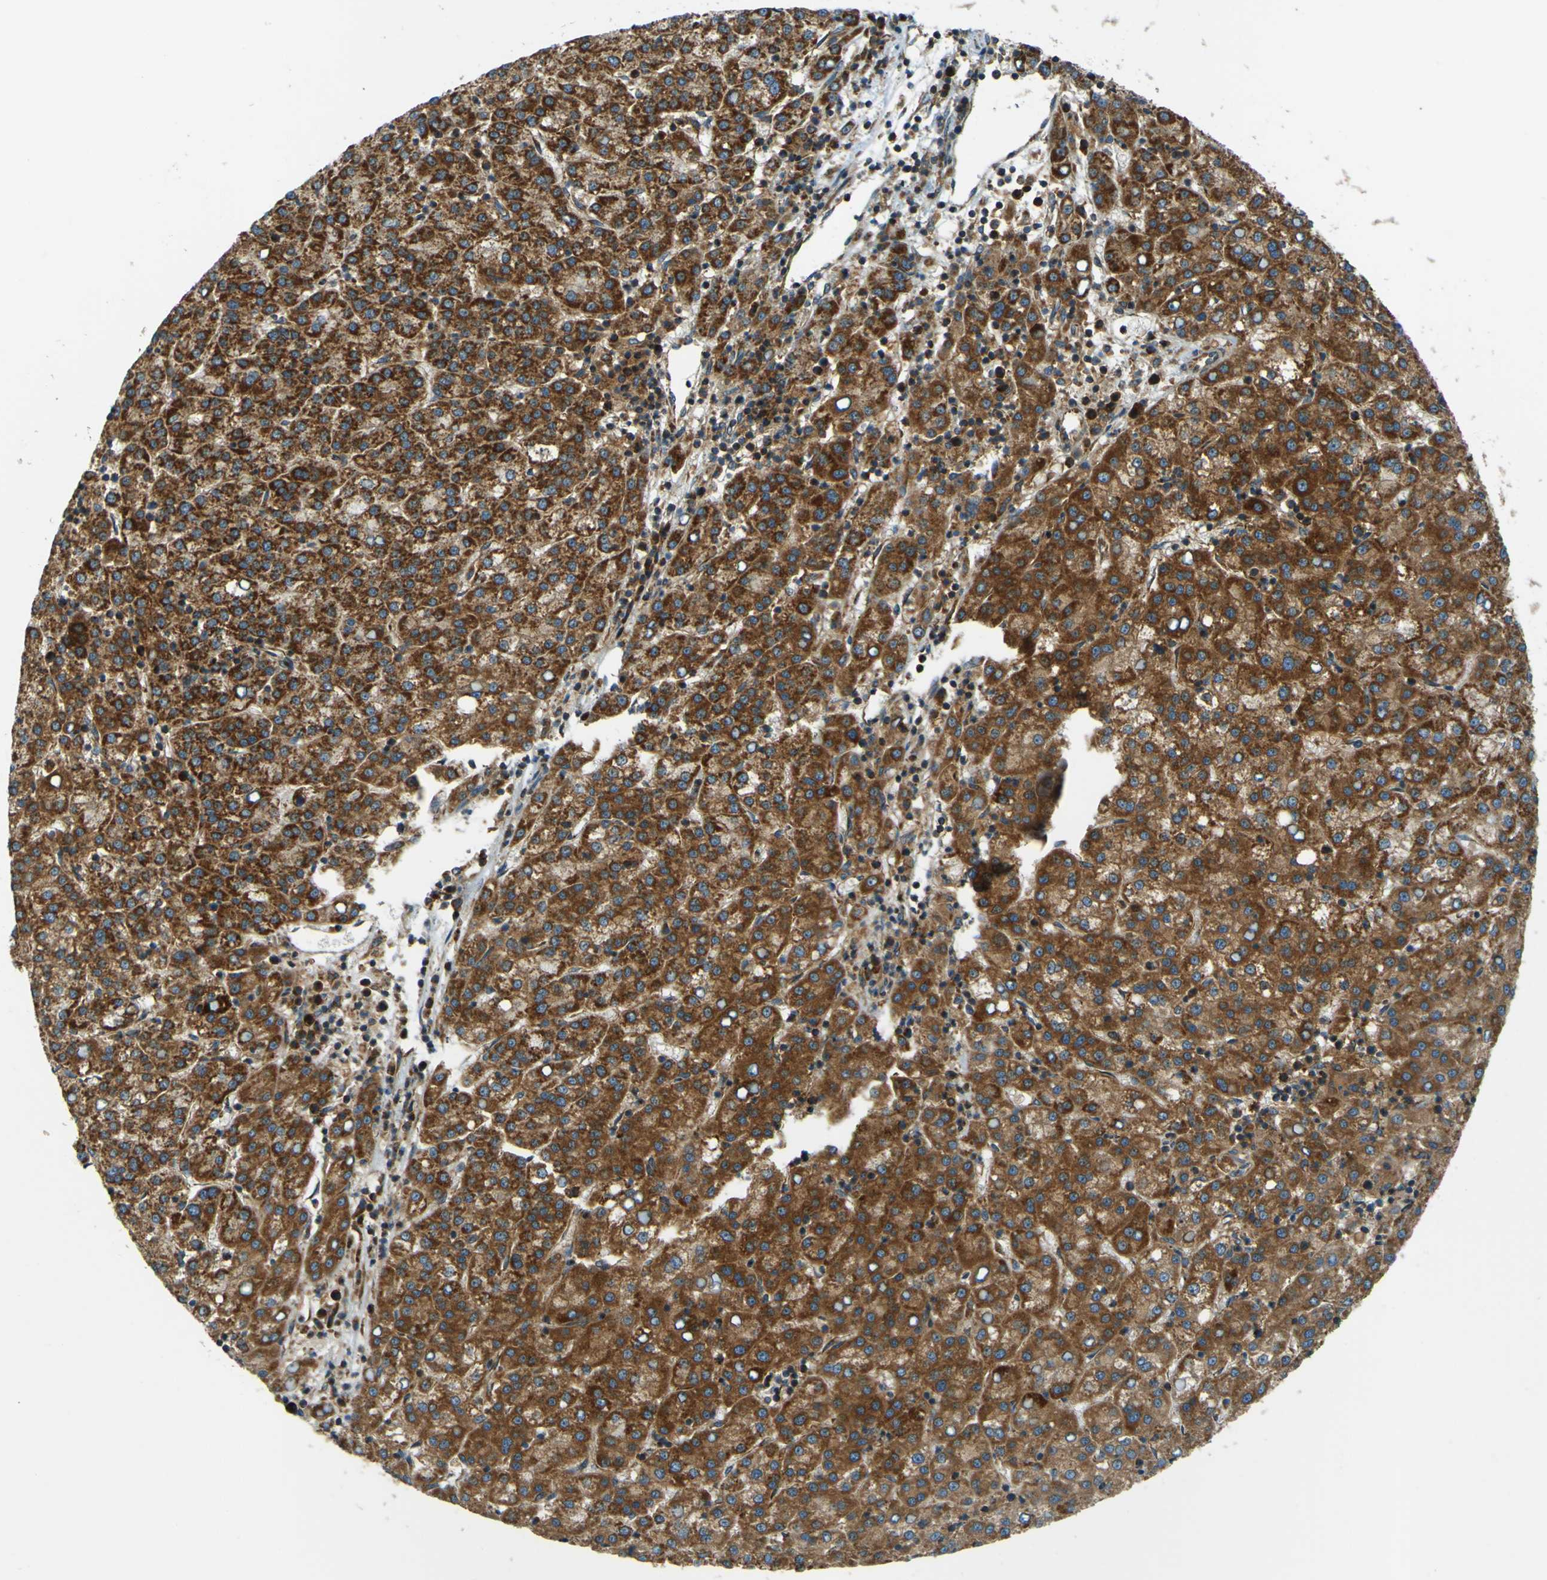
{"staining": {"intensity": "strong", "quantity": ">75%", "location": "cytoplasmic/membranous"}, "tissue": "liver cancer", "cell_type": "Tumor cells", "image_type": "cancer", "snomed": [{"axis": "morphology", "description": "Carcinoma, Hepatocellular, NOS"}, {"axis": "topography", "description": "Liver"}], "caption": "DAB (3,3'-diaminobenzidine) immunohistochemical staining of hepatocellular carcinoma (liver) exhibits strong cytoplasmic/membranous protein positivity in approximately >75% of tumor cells.", "gene": "DNAJC5", "patient": {"sex": "female", "age": 58}}